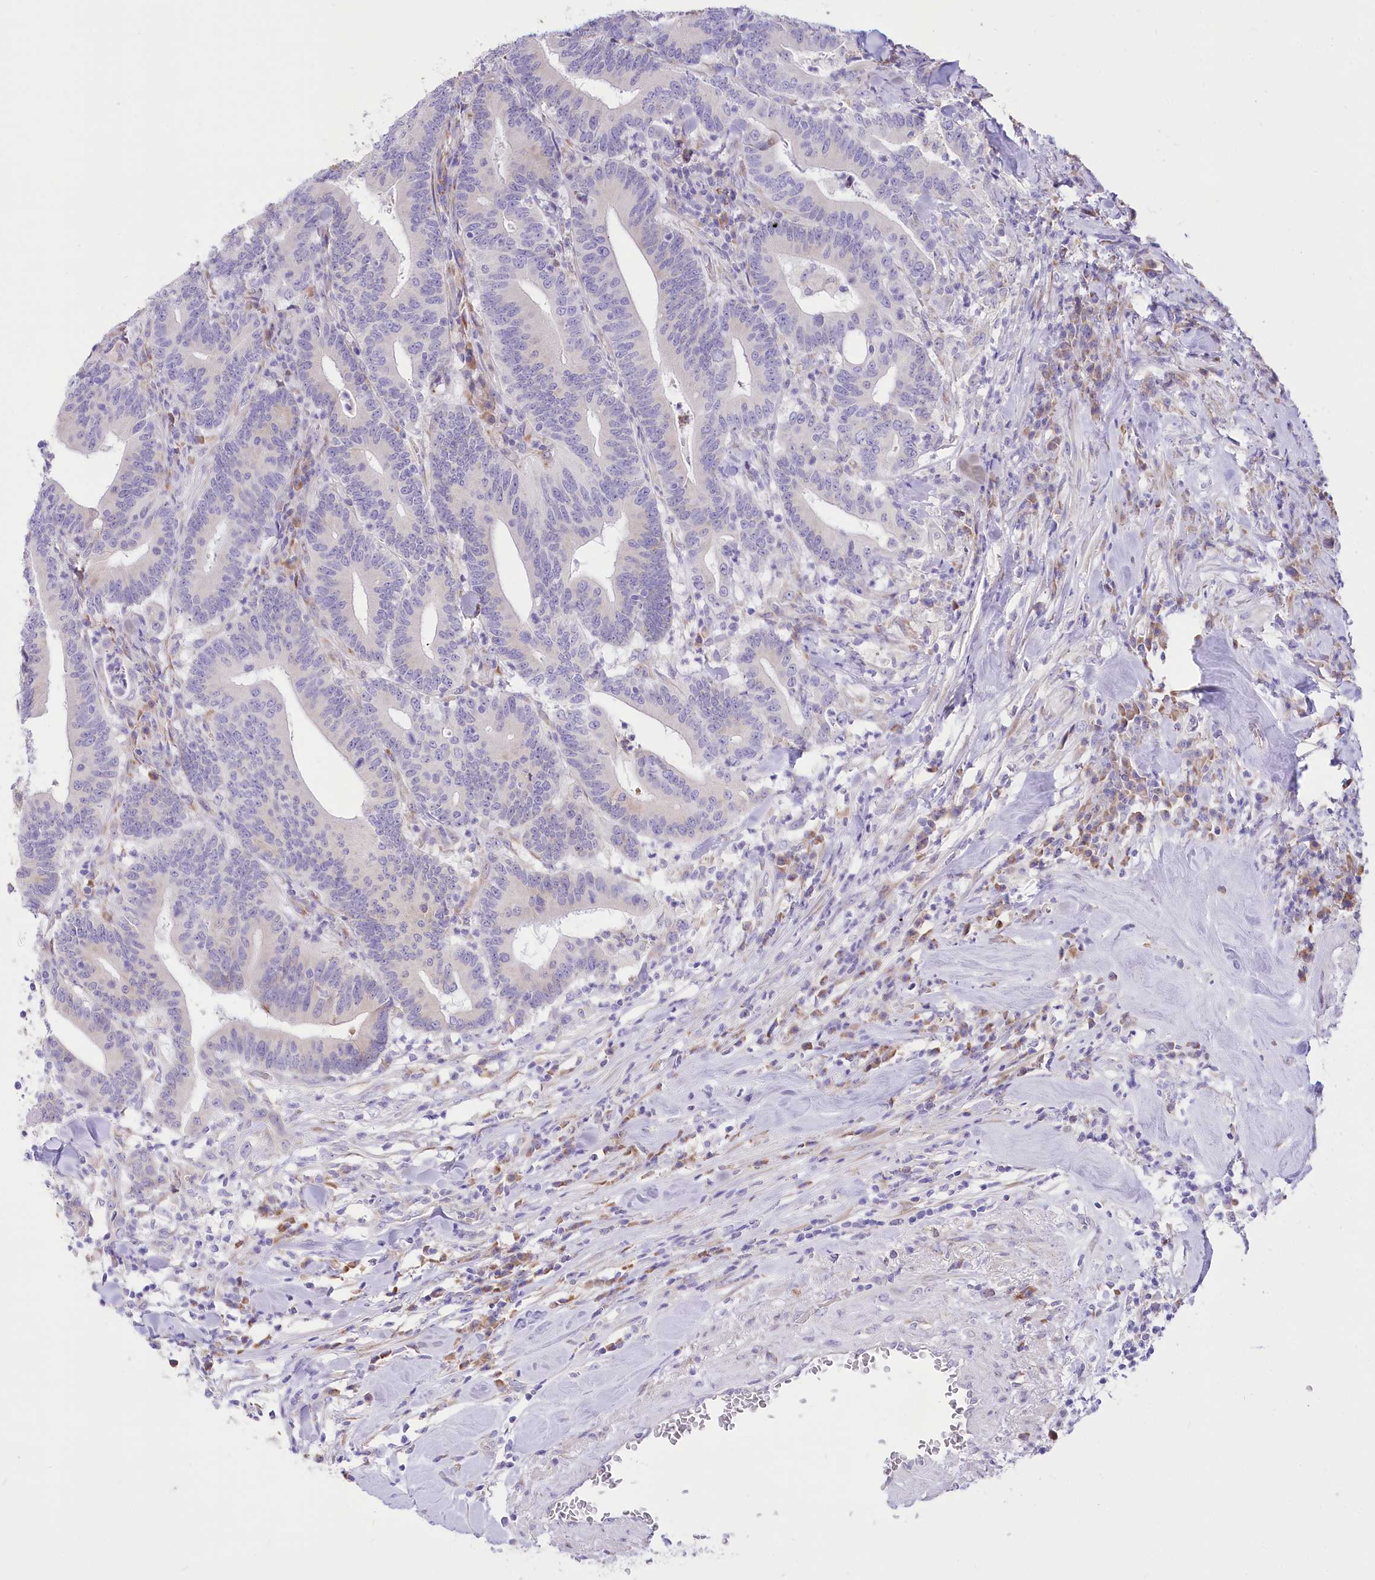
{"staining": {"intensity": "negative", "quantity": "none", "location": "none"}, "tissue": "colorectal cancer", "cell_type": "Tumor cells", "image_type": "cancer", "snomed": [{"axis": "morphology", "description": "Adenocarcinoma, NOS"}, {"axis": "topography", "description": "Colon"}], "caption": "The histopathology image exhibits no staining of tumor cells in colorectal cancer (adenocarcinoma).", "gene": "STT3B", "patient": {"sex": "female", "age": 66}}